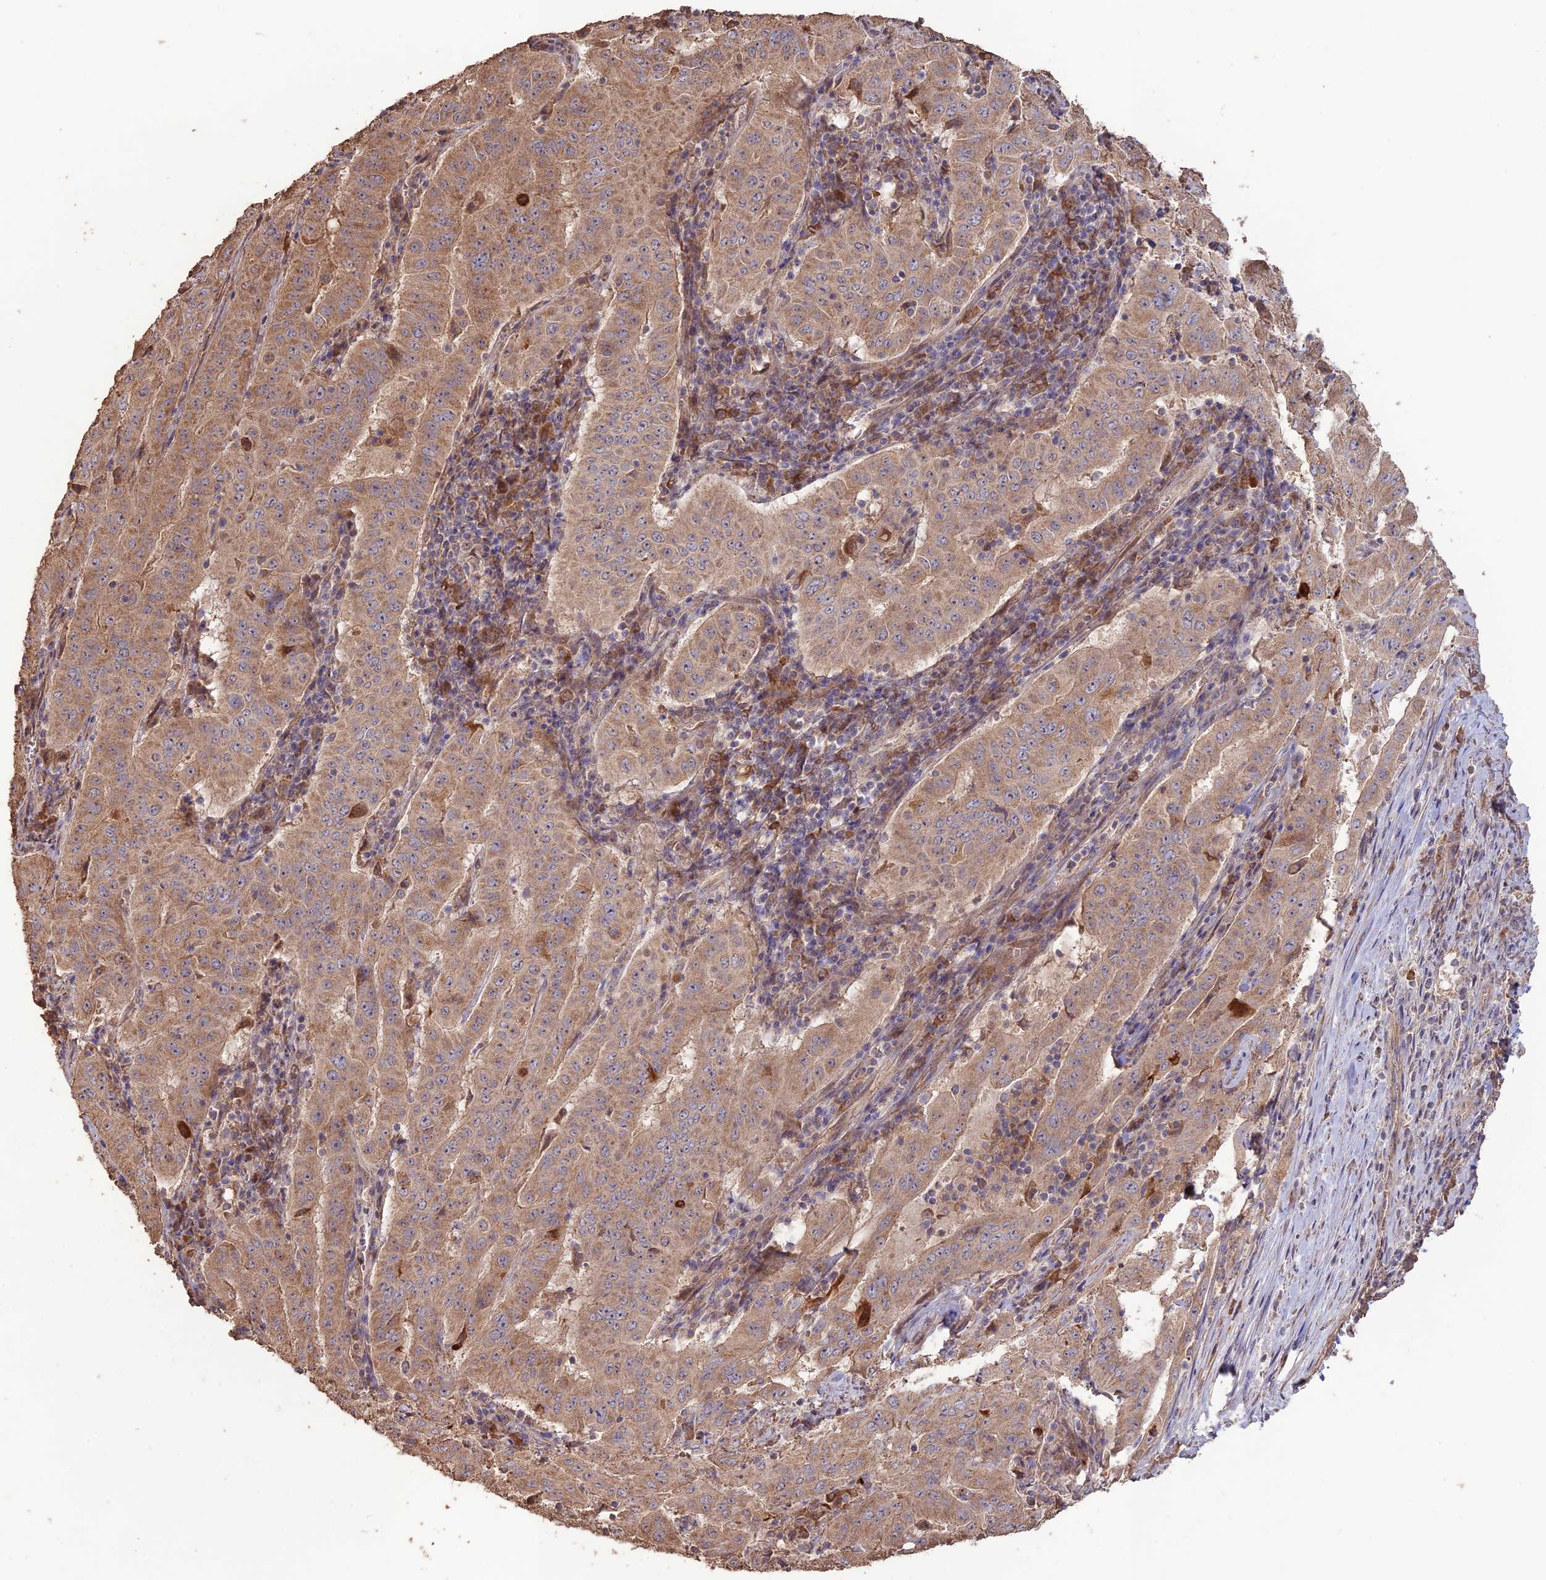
{"staining": {"intensity": "moderate", "quantity": ">75%", "location": "cytoplasmic/membranous"}, "tissue": "pancreatic cancer", "cell_type": "Tumor cells", "image_type": "cancer", "snomed": [{"axis": "morphology", "description": "Adenocarcinoma, NOS"}, {"axis": "topography", "description": "Pancreas"}], "caption": "Immunohistochemistry (IHC) of pancreatic cancer demonstrates medium levels of moderate cytoplasmic/membranous staining in about >75% of tumor cells.", "gene": "LAYN", "patient": {"sex": "male", "age": 63}}